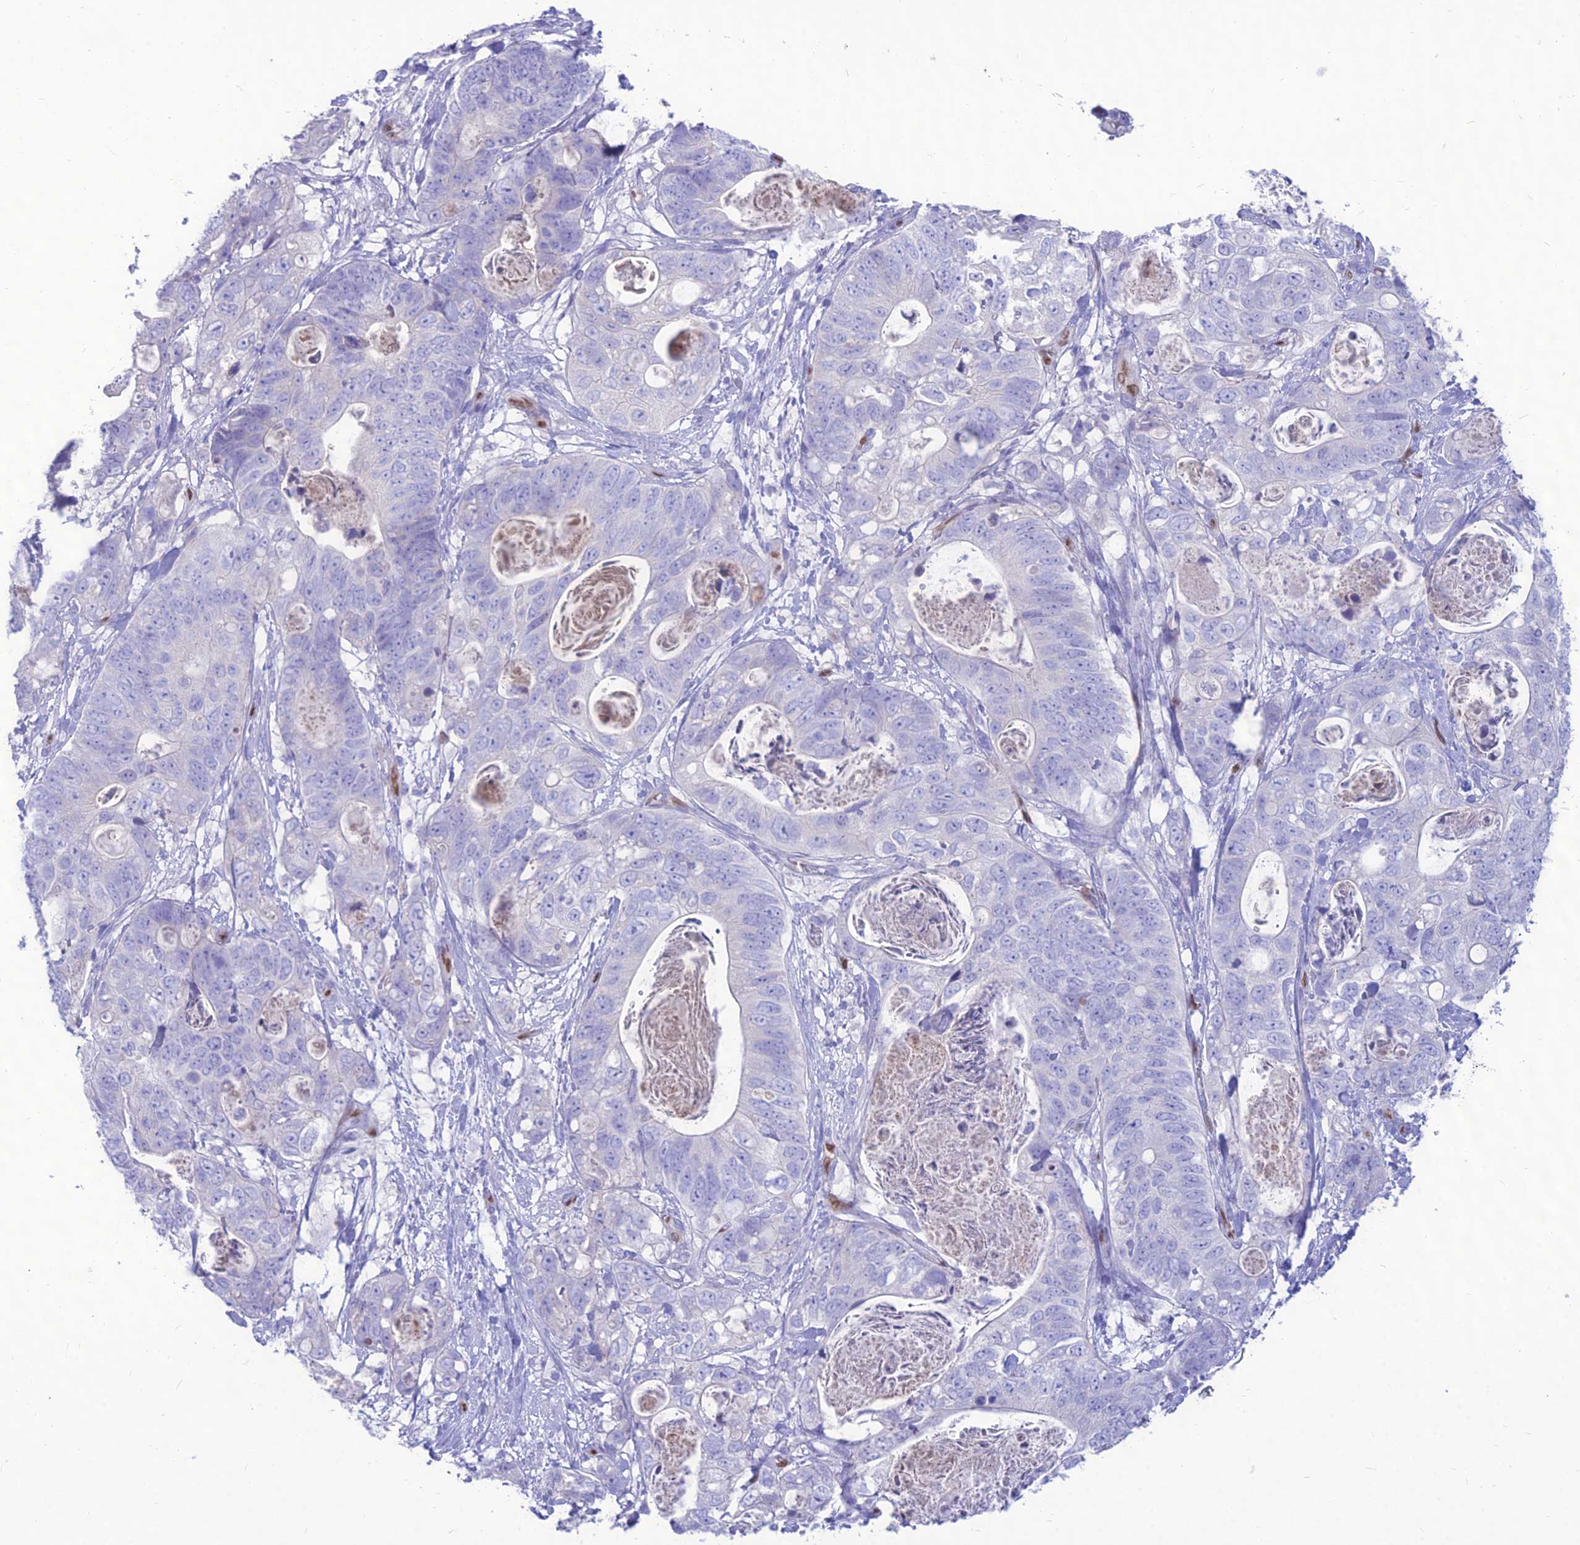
{"staining": {"intensity": "negative", "quantity": "none", "location": "none"}, "tissue": "stomach cancer", "cell_type": "Tumor cells", "image_type": "cancer", "snomed": [{"axis": "morphology", "description": "Normal tissue, NOS"}, {"axis": "morphology", "description": "Adenocarcinoma, NOS"}, {"axis": "topography", "description": "Stomach"}], "caption": "IHC of human stomach cancer (adenocarcinoma) reveals no positivity in tumor cells.", "gene": "NOVA2", "patient": {"sex": "female", "age": 89}}